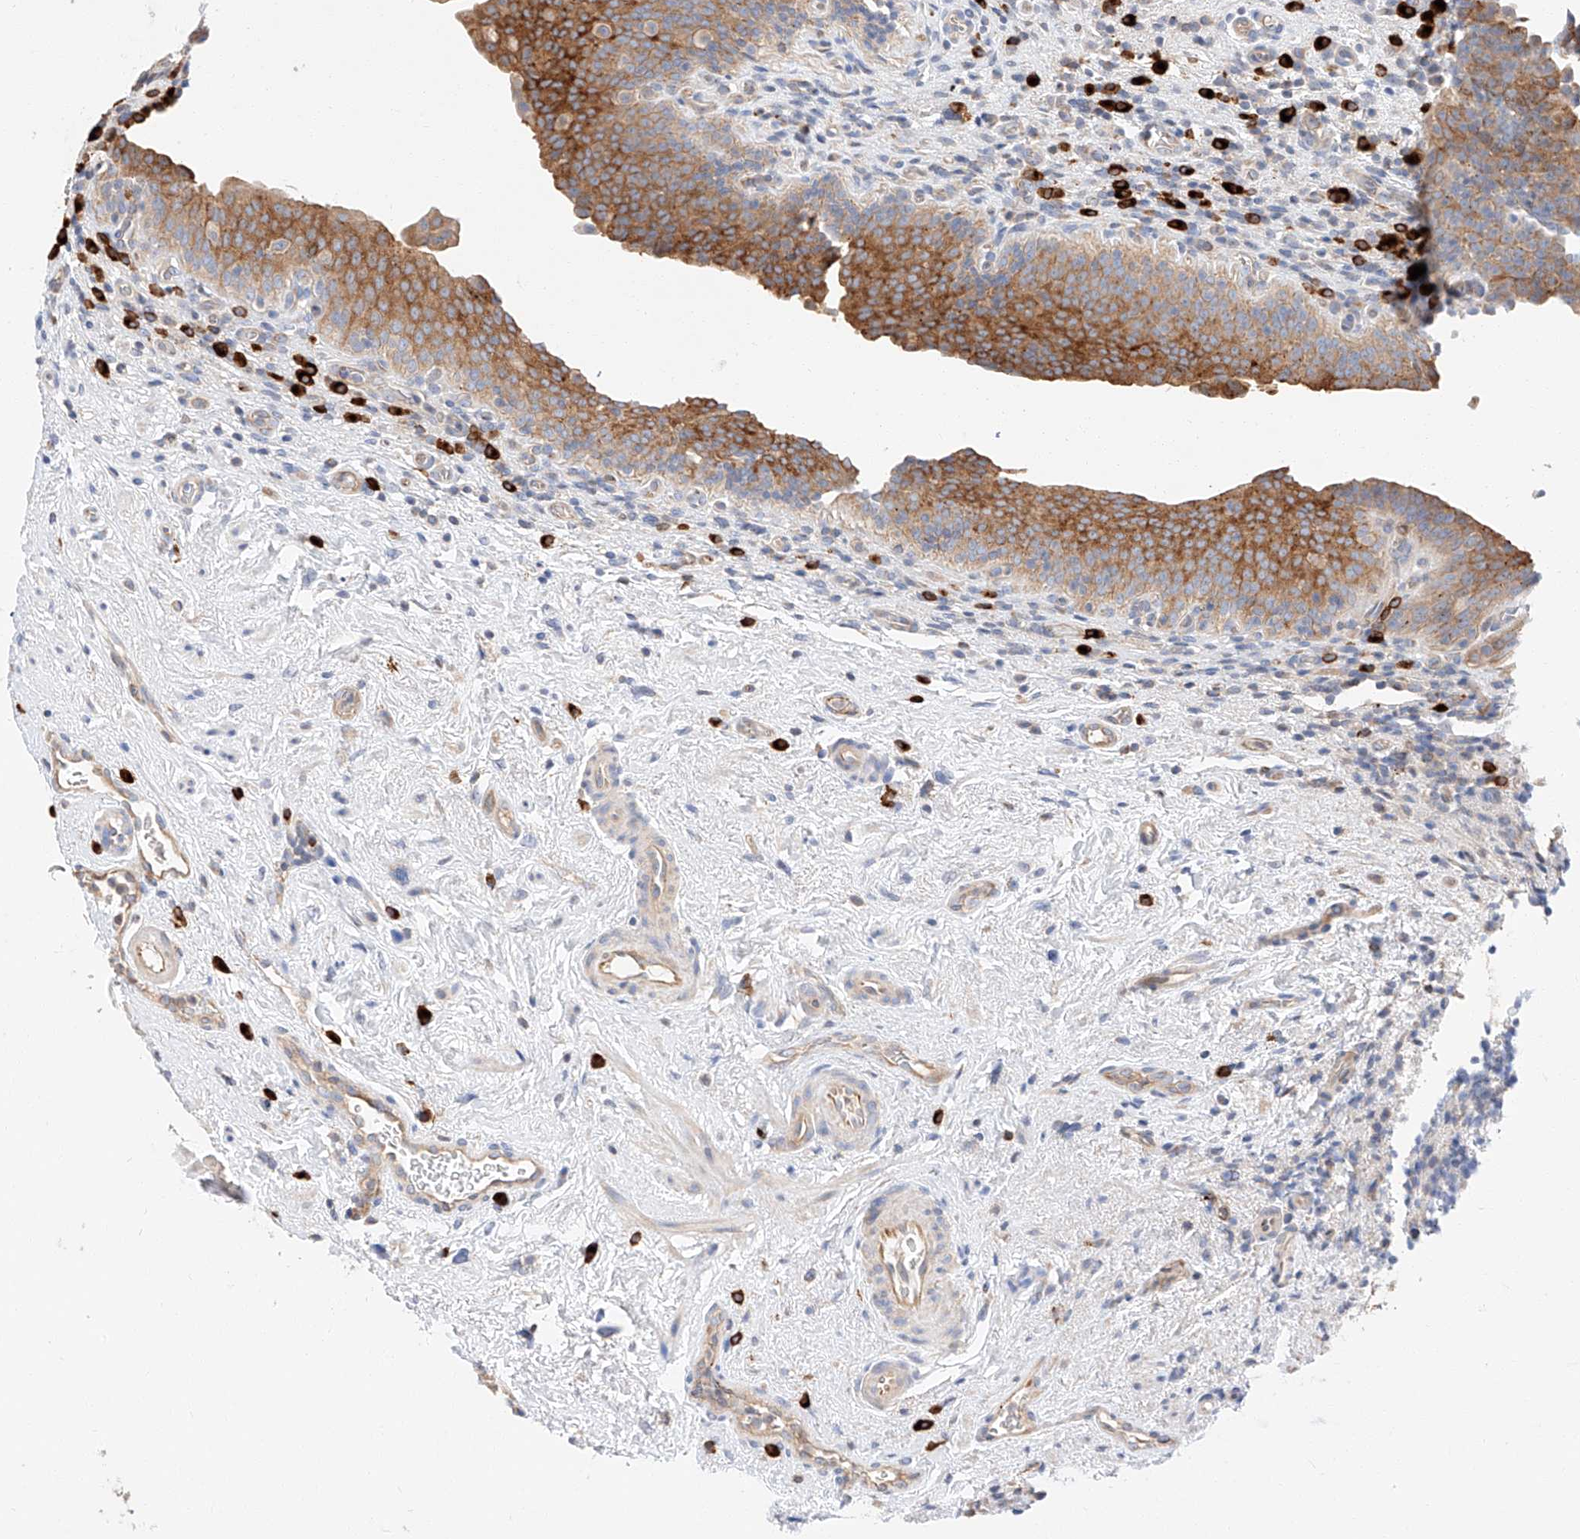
{"staining": {"intensity": "strong", "quantity": ">75%", "location": "cytoplasmic/membranous"}, "tissue": "urinary bladder", "cell_type": "Urothelial cells", "image_type": "normal", "snomed": [{"axis": "morphology", "description": "Normal tissue, NOS"}, {"axis": "topography", "description": "Urinary bladder"}], "caption": "Brown immunohistochemical staining in unremarkable human urinary bladder demonstrates strong cytoplasmic/membranous staining in approximately >75% of urothelial cells.", "gene": "GLMN", "patient": {"sex": "male", "age": 83}}